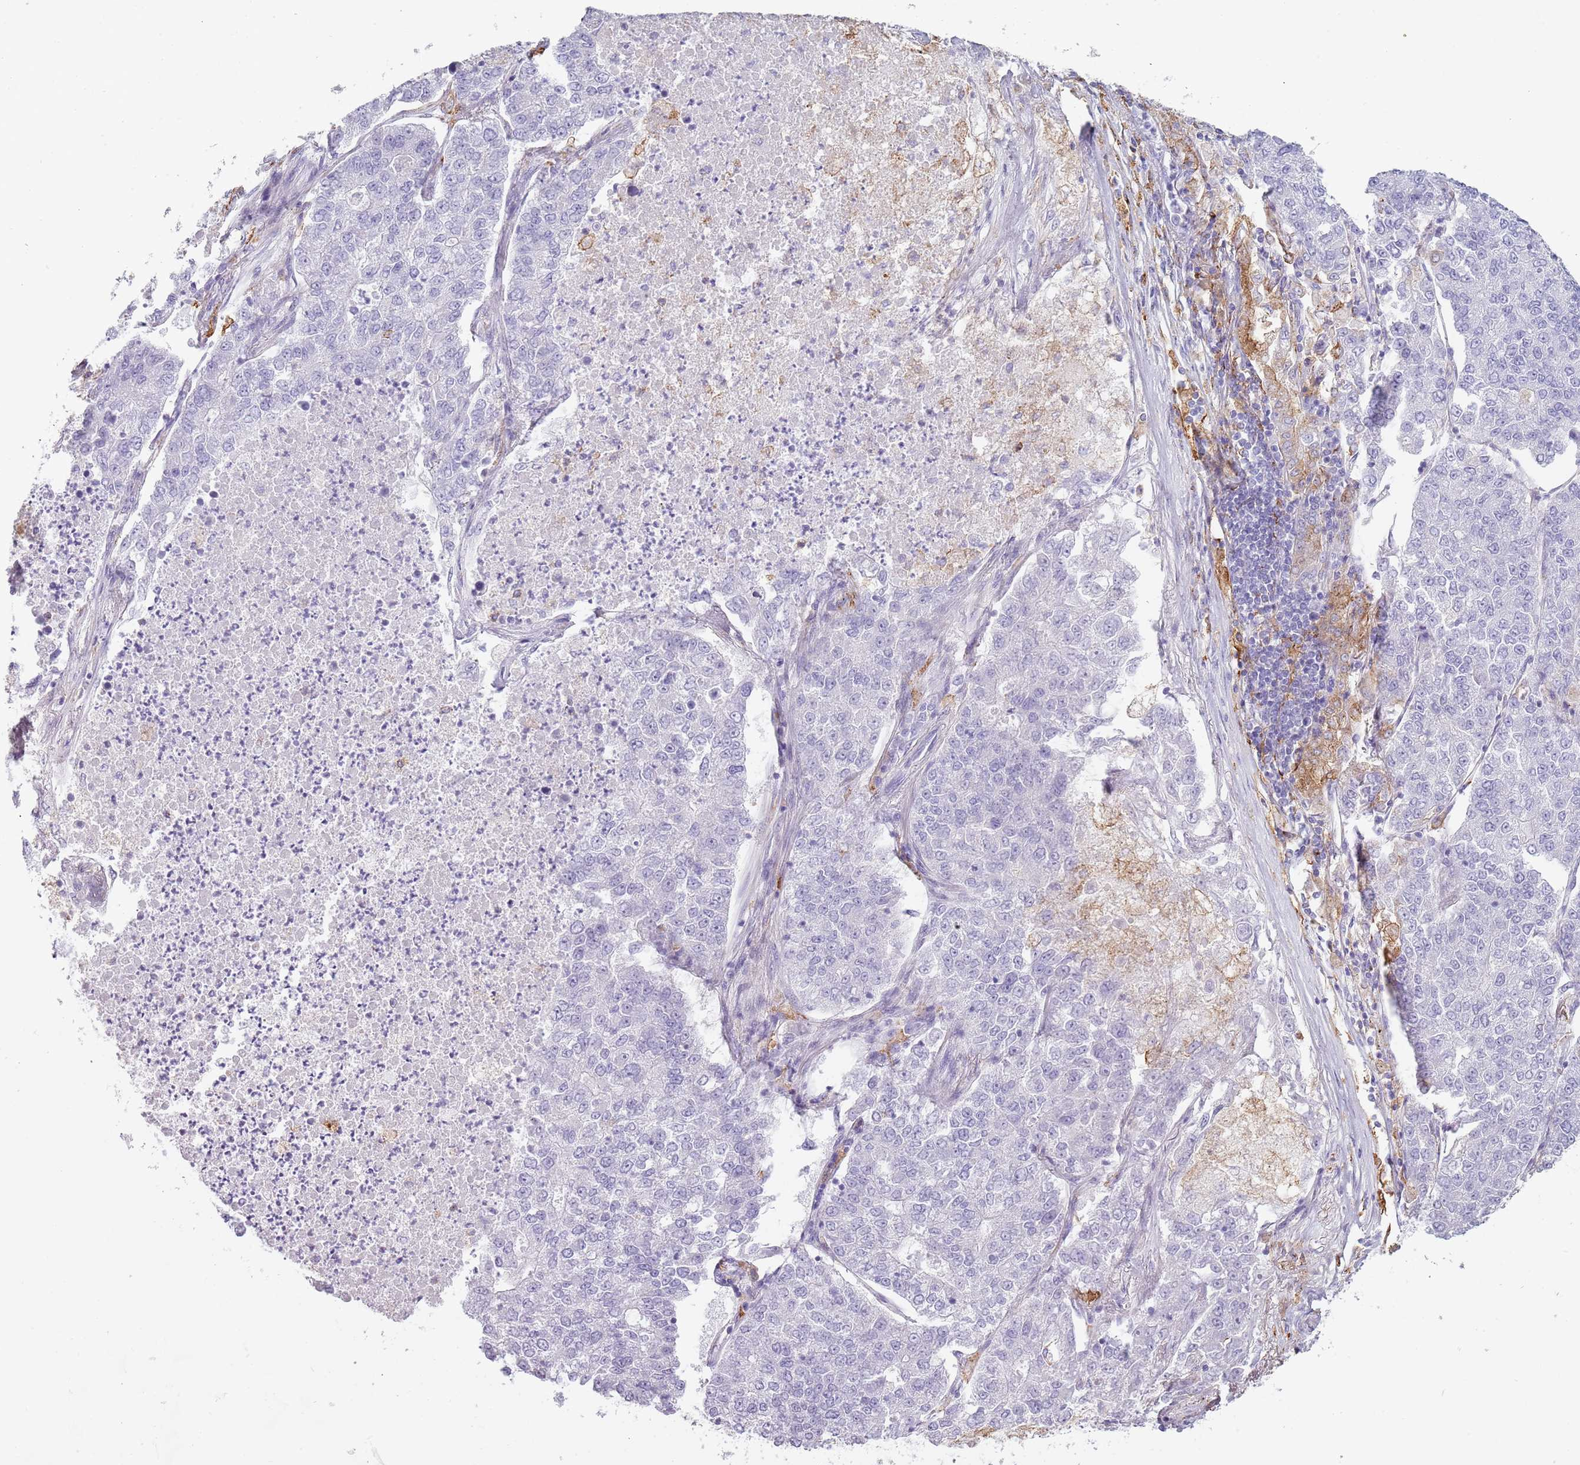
{"staining": {"intensity": "negative", "quantity": "none", "location": "none"}, "tissue": "lung cancer", "cell_type": "Tumor cells", "image_type": "cancer", "snomed": [{"axis": "morphology", "description": "Adenocarcinoma, NOS"}, {"axis": "topography", "description": "Lung"}], "caption": "High power microscopy histopathology image of an immunohistochemistry (IHC) micrograph of lung adenocarcinoma, revealing no significant positivity in tumor cells.", "gene": "COLEC12", "patient": {"sex": "male", "age": 49}}